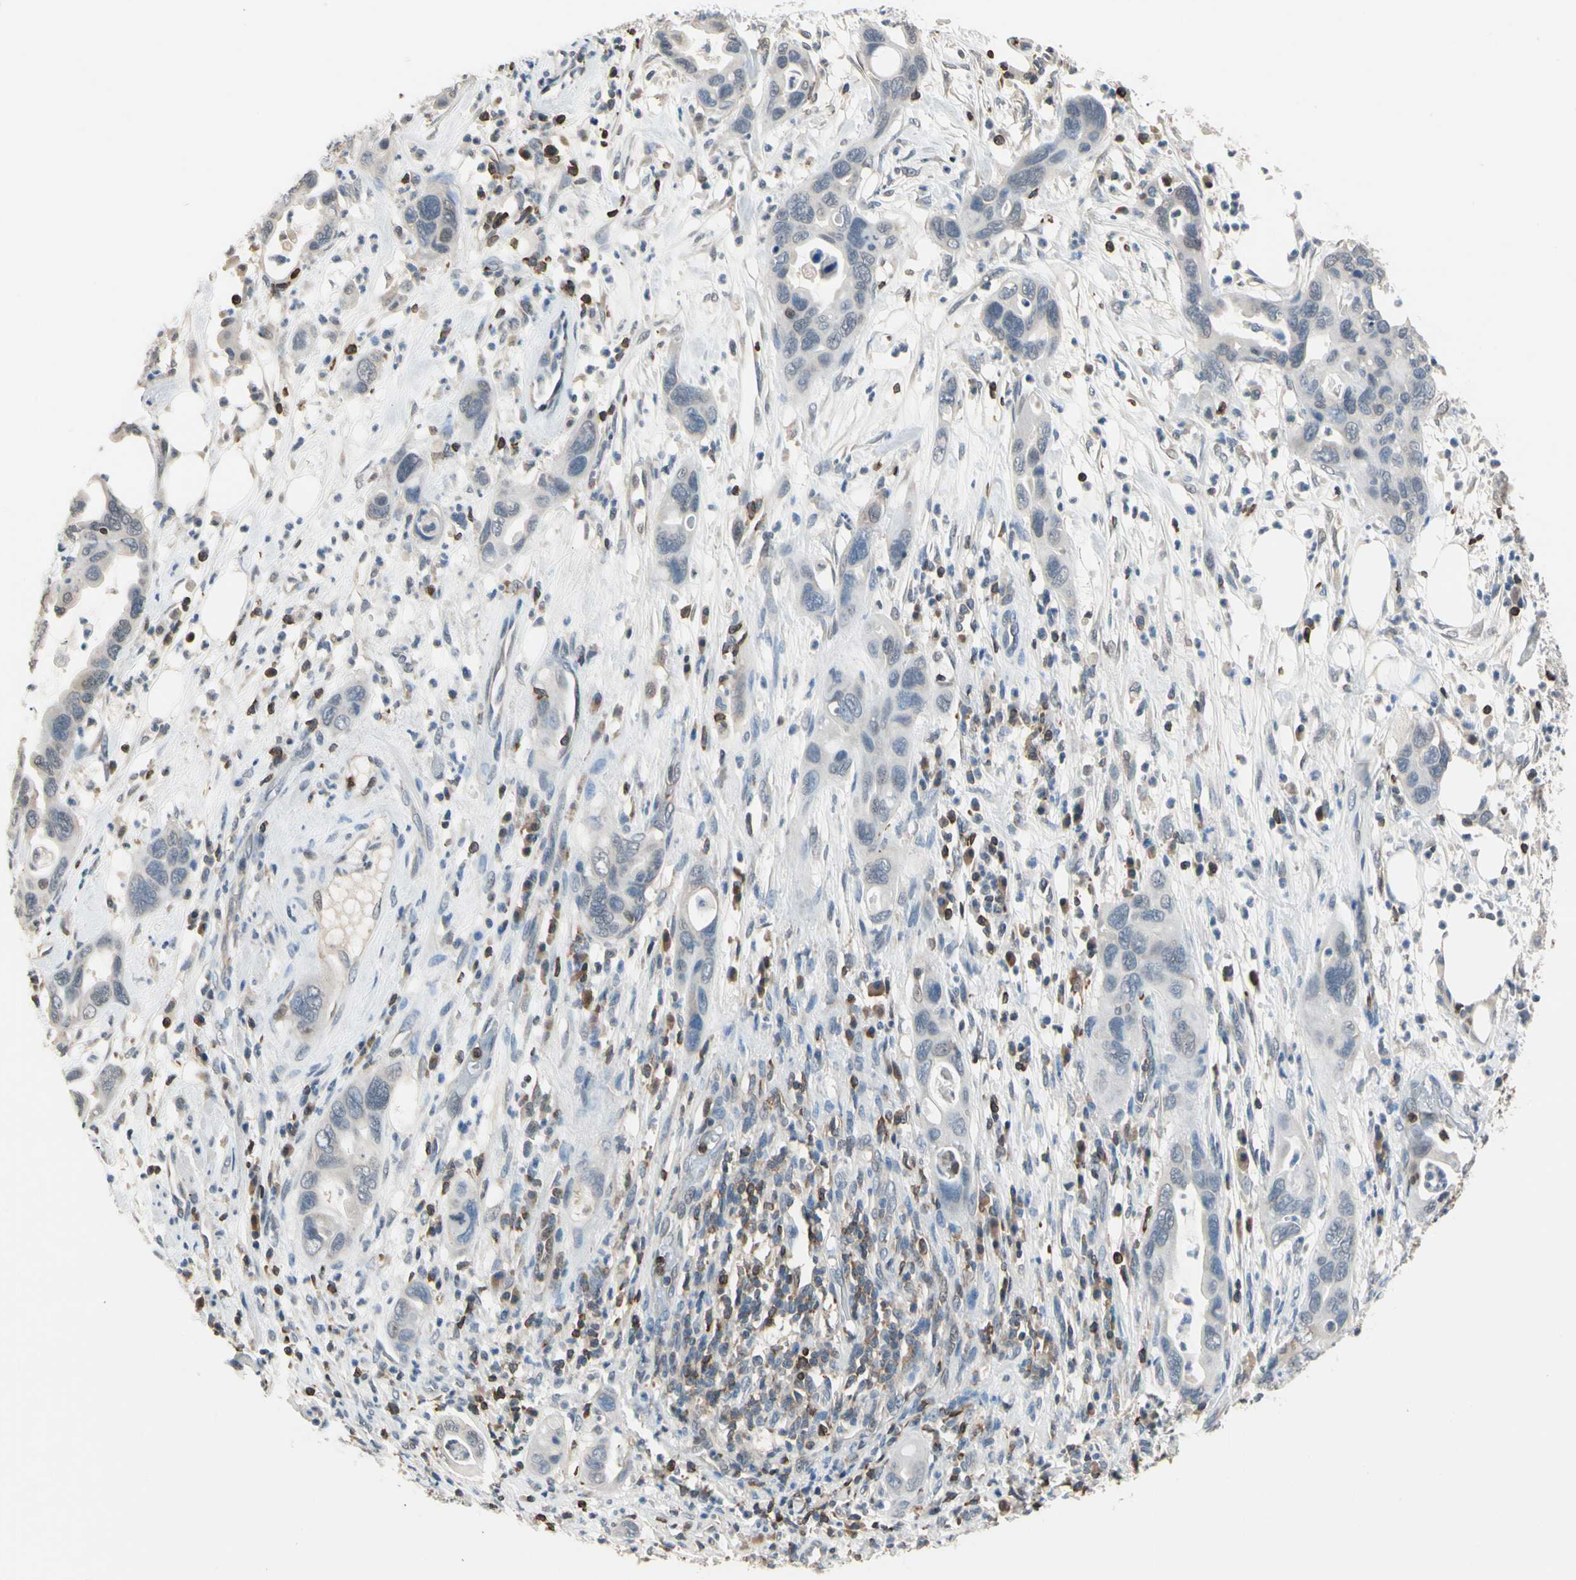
{"staining": {"intensity": "negative", "quantity": "none", "location": "none"}, "tissue": "pancreatic cancer", "cell_type": "Tumor cells", "image_type": "cancer", "snomed": [{"axis": "morphology", "description": "Adenocarcinoma, NOS"}, {"axis": "topography", "description": "Pancreas"}], "caption": "An immunohistochemistry histopathology image of adenocarcinoma (pancreatic) is shown. There is no staining in tumor cells of adenocarcinoma (pancreatic).", "gene": "NFATC2", "patient": {"sex": "female", "age": 71}}